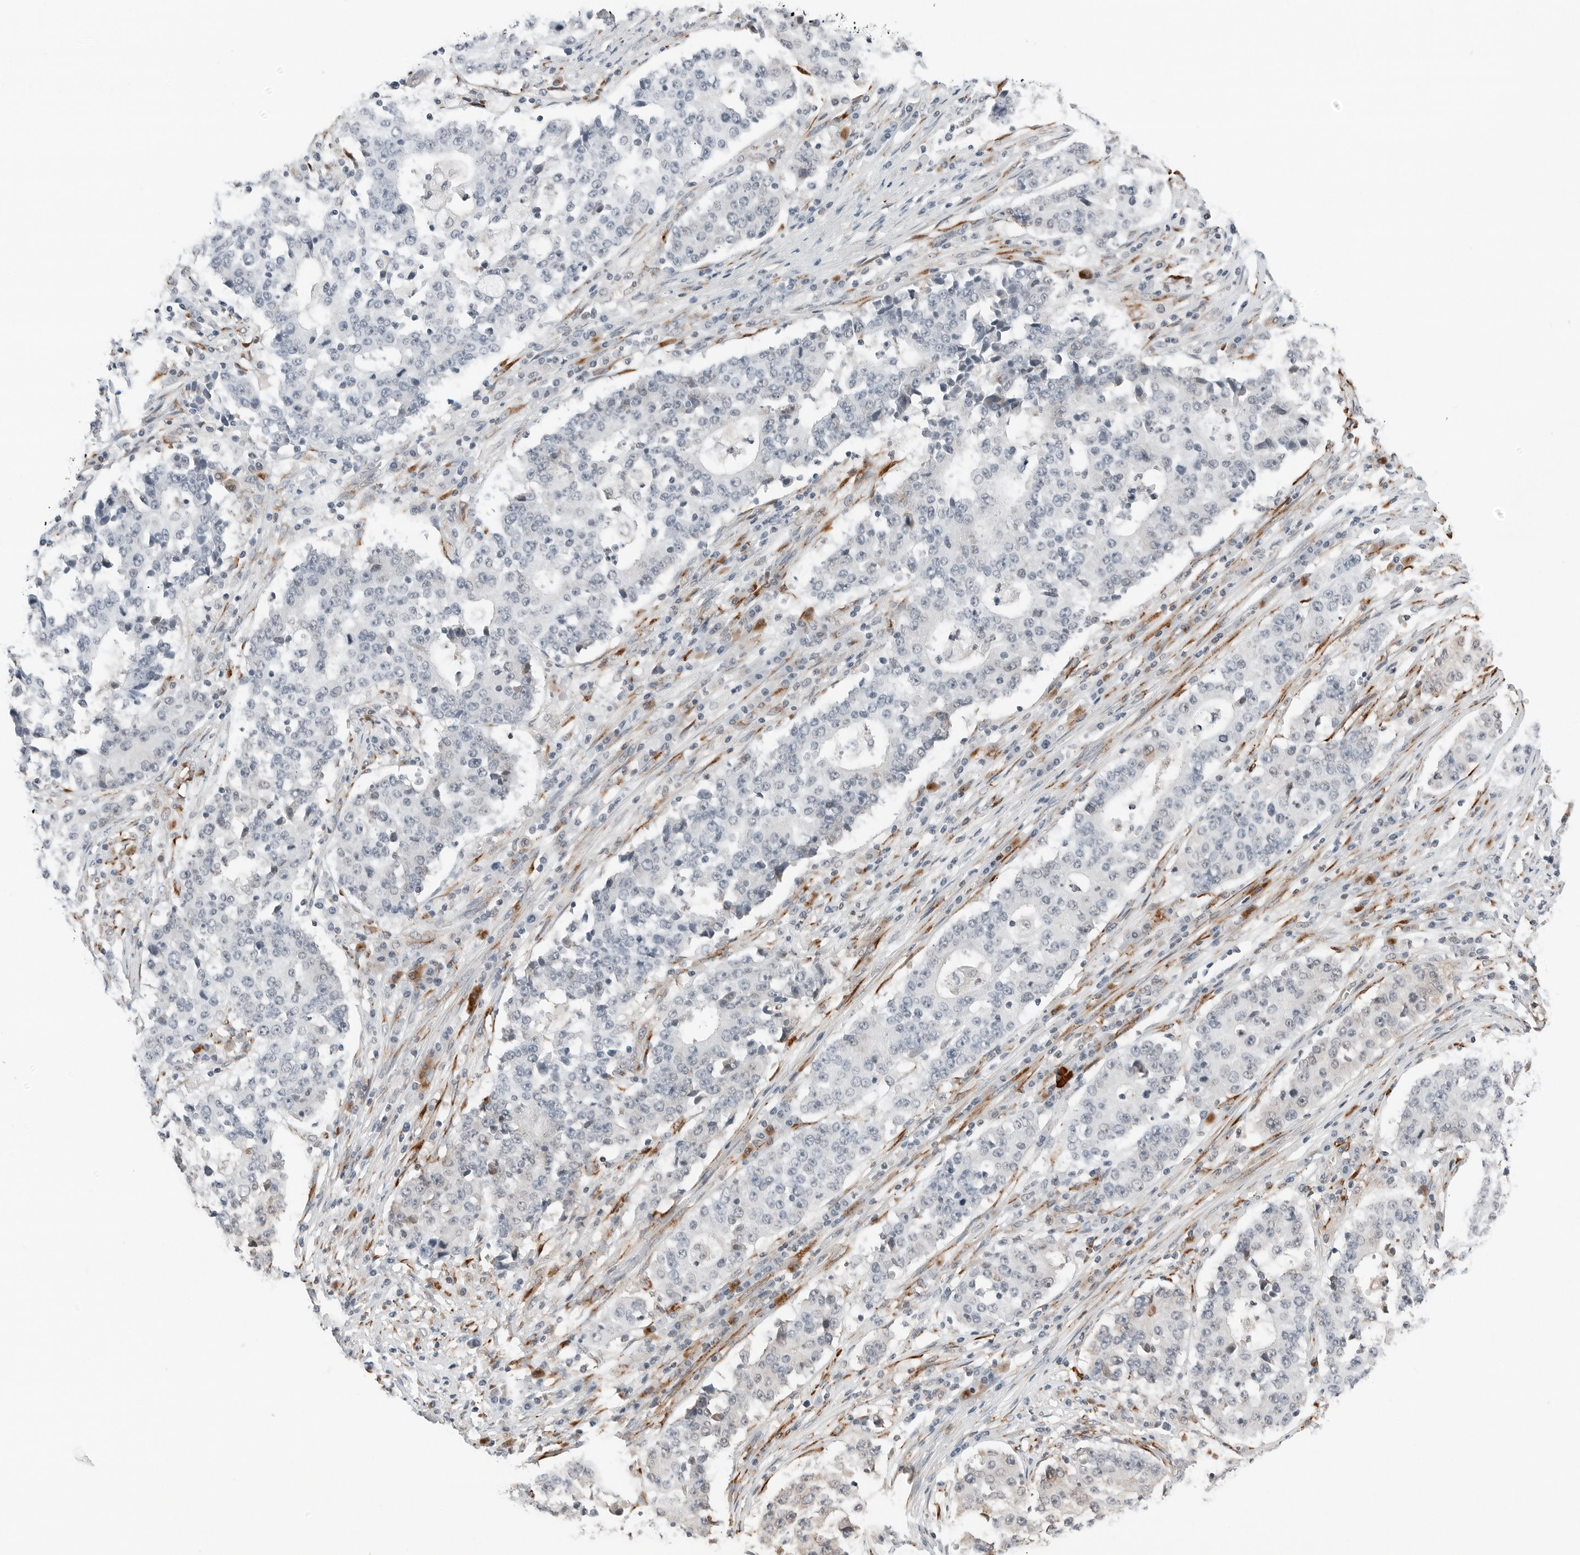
{"staining": {"intensity": "negative", "quantity": "none", "location": "none"}, "tissue": "stomach cancer", "cell_type": "Tumor cells", "image_type": "cancer", "snomed": [{"axis": "morphology", "description": "Adenocarcinoma, NOS"}, {"axis": "topography", "description": "Stomach"}], "caption": "An immunohistochemistry (IHC) photomicrograph of adenocarcinoma (stomach) is shown. There is no staining in tumor cells of adenocarcinoma (stomach). (DAB IHC with hematoxylin counter stain).", "gene": "P4HA2", "patient": {"sex": "male", "age": 59}}